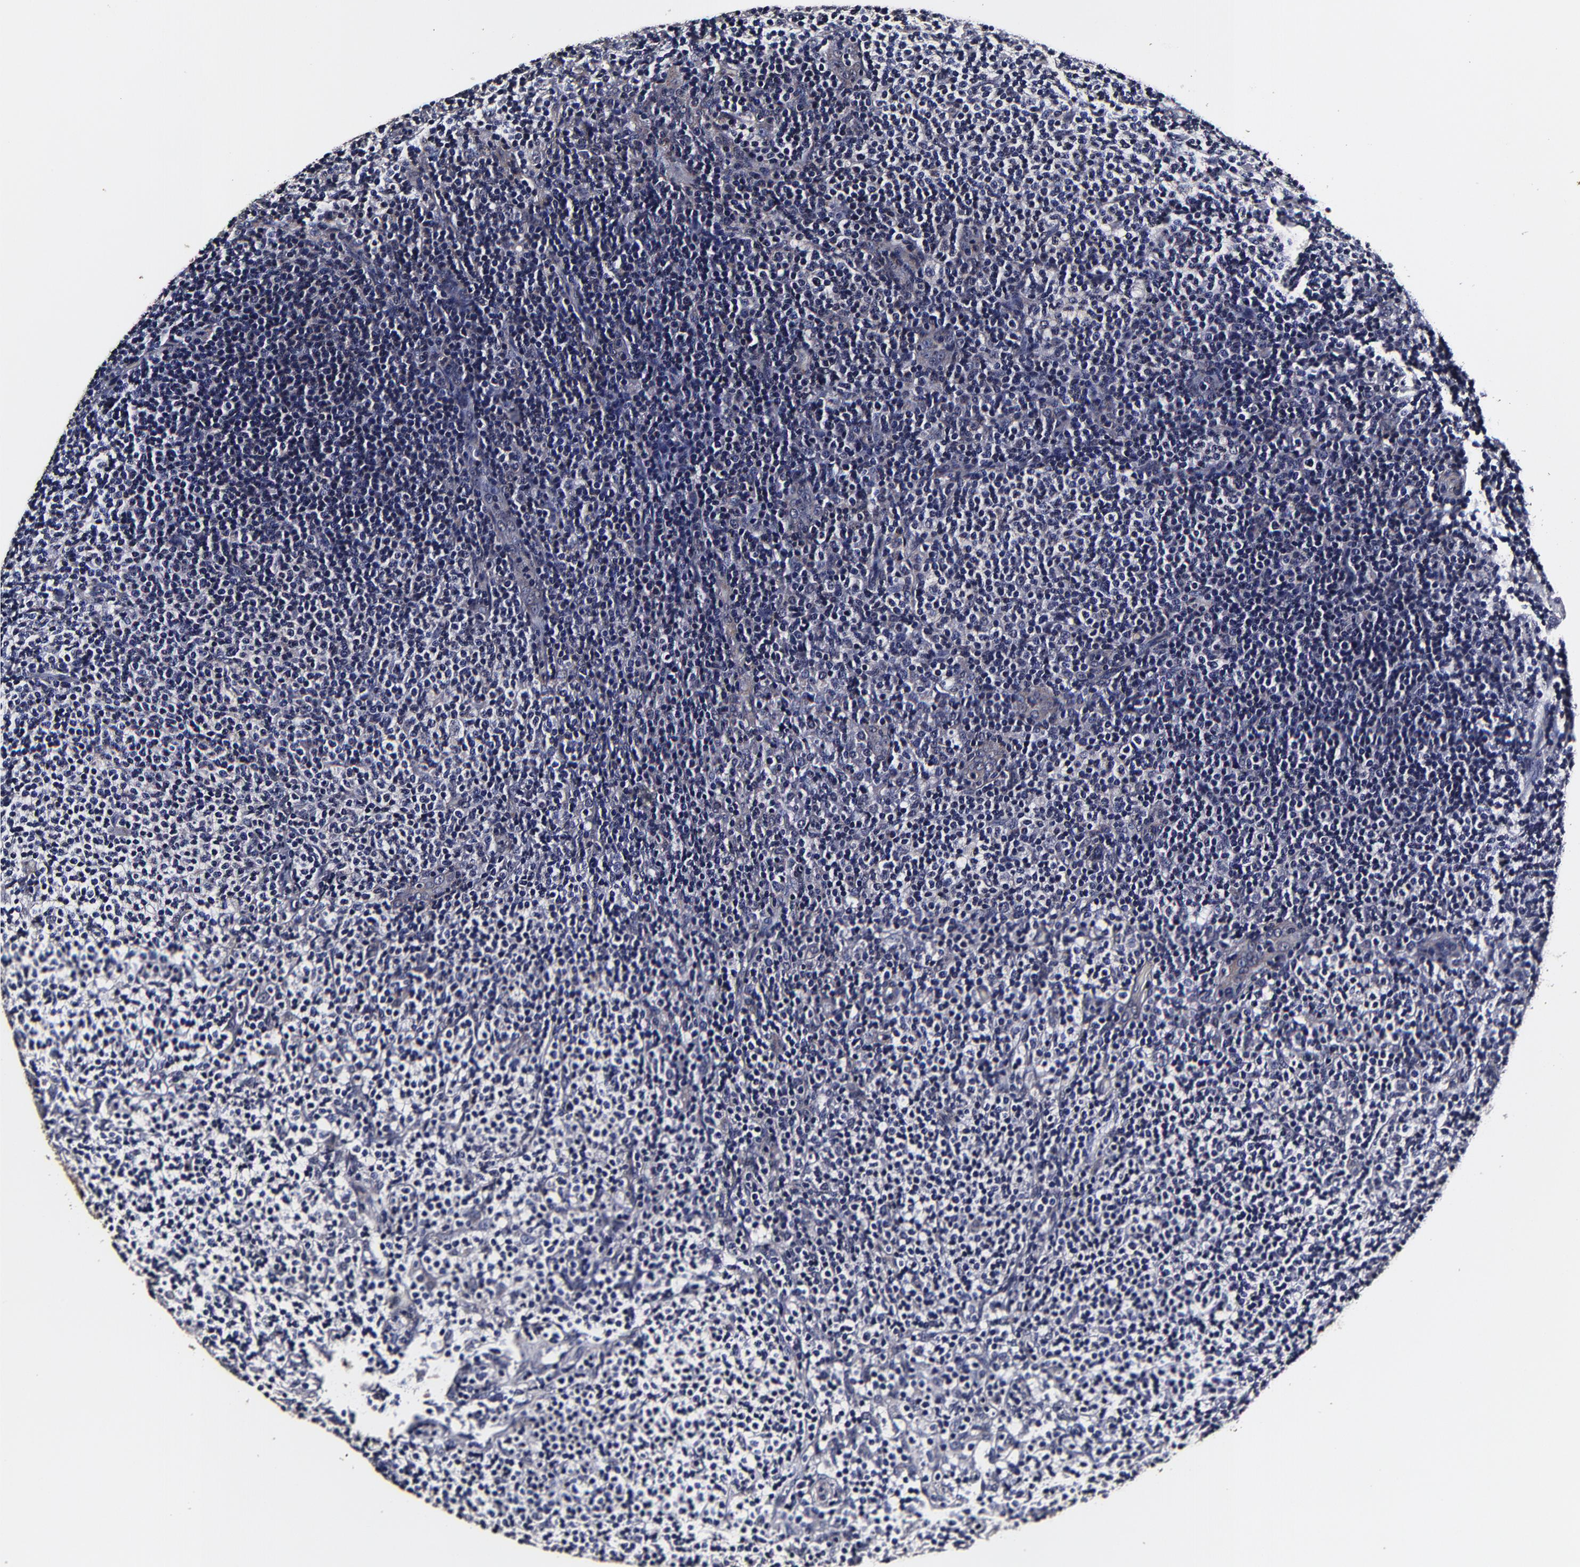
{"staining": {"intensity": "negative", "quantity": "none", "location": "none"}, "tissue": "lymphoma", "cell_type": "Tumor cells", "image_type": "cancer", "snomed": [{"axis": "morphology", "description": "Malignant lymphoma, non-Hodgkin's type, Low grade"}, {"axis": "topography", "description": "Lymph node"}], "caption": "Immunohistochemistry (IHC) of lymphoma shows no expression in tumor cells.", "gene": "MMP15", "patient": {"sex": "female", "age": 76}}